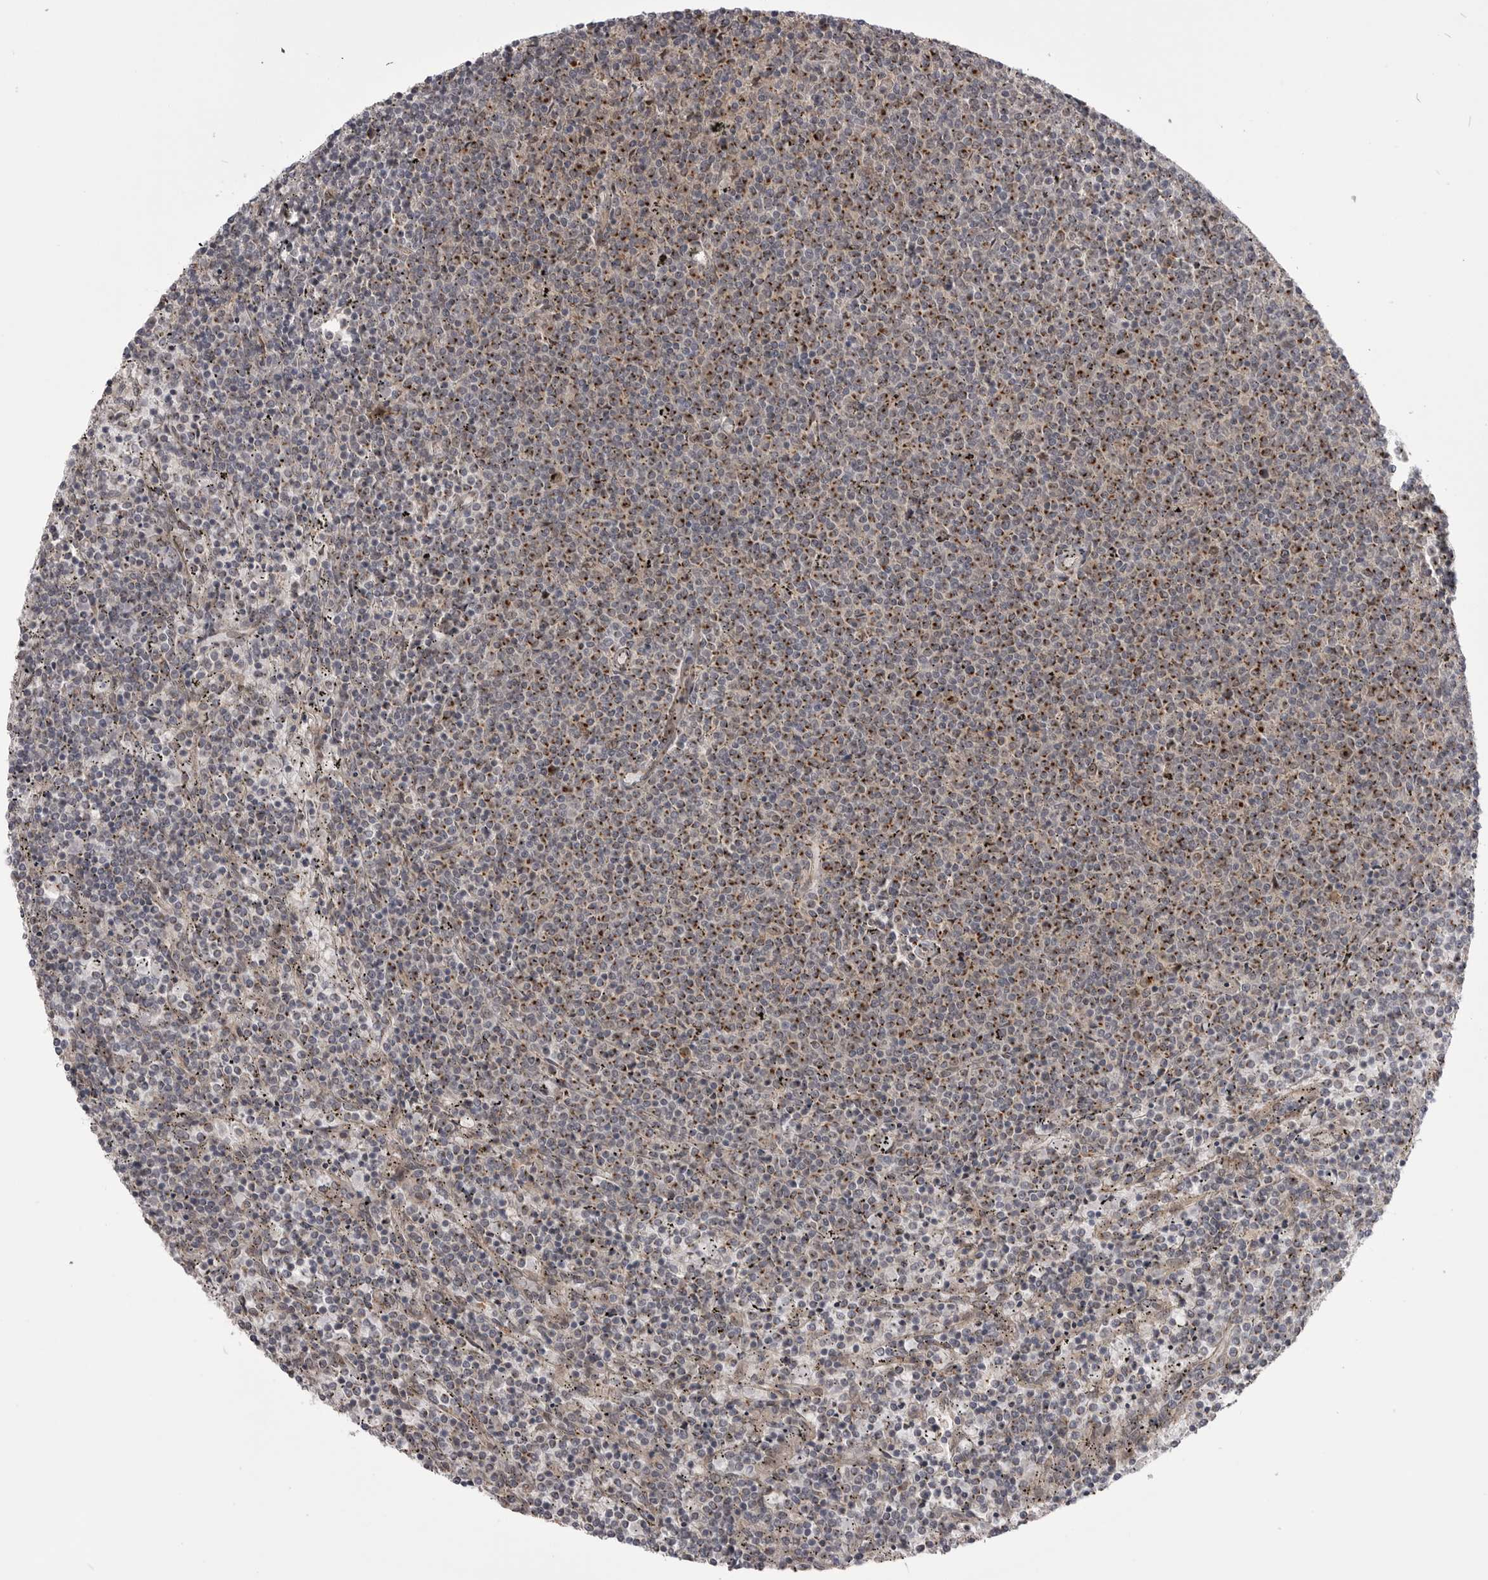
{"staining": {"intensity": "moderate", "quantity": ">75%", "location": "cytoplasmic/membranous"}, "tissue": "lymphoma", "cell_type": "Tumor cells", "image_type": "cancer", "snomed": [{"axis": "morphology", "description": "Malignant lymphoma, non-Hodgkin's type, Low grade"}, {"axis": "topography", "description": "Spleen"}], "caption": "DAB immunohistochemical staining of human low-grade malignant lymphoma, non-Hodgkin's type reveals moderate cytoplasmic/membranous protein positivity in about >75% of tumor cells.", "gene": "PDCL", "patient": {"sex": "female", "age": 50}}